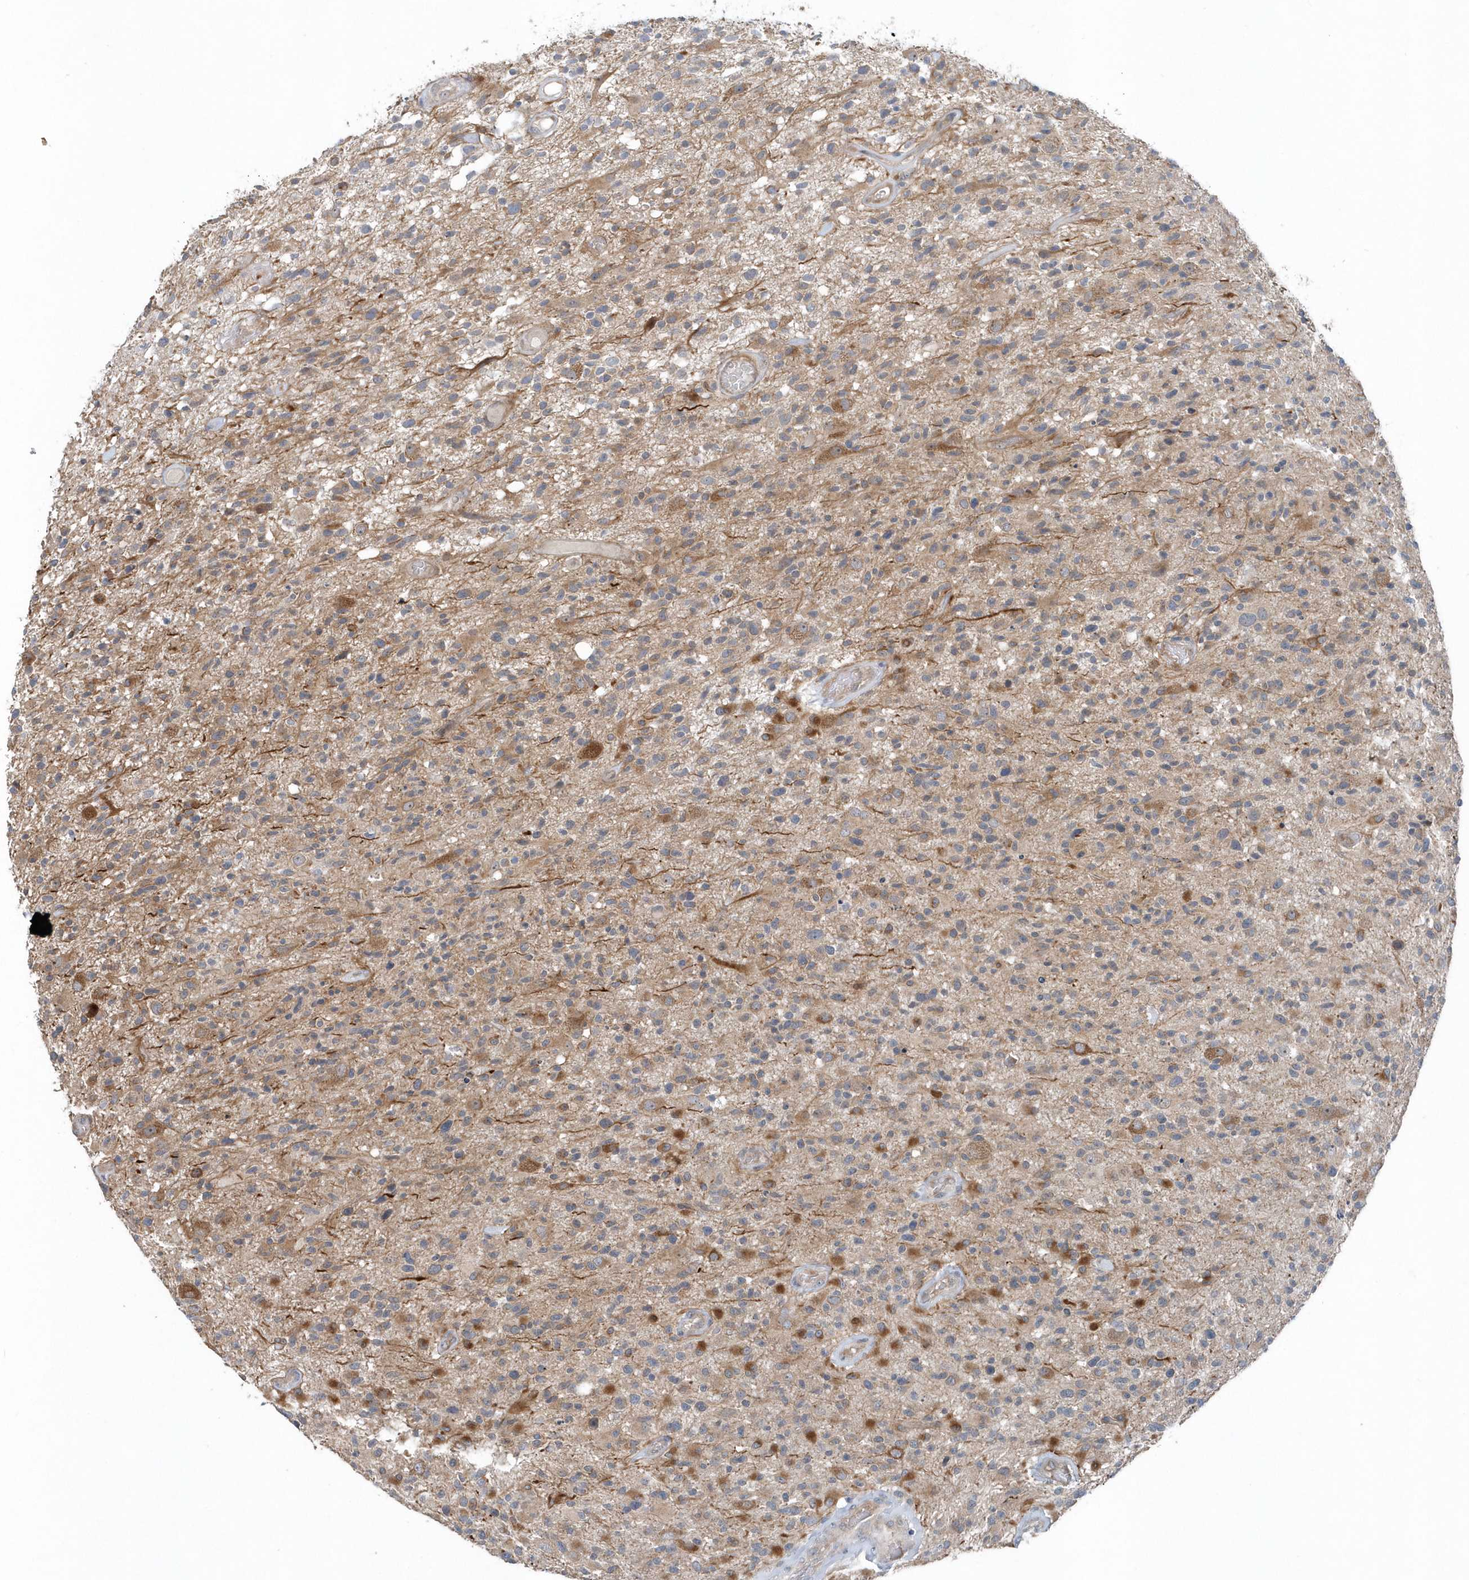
{"staining": {"intensity": "moderate", "quantity": "<25%", "location": "cytoplasmic/membranous"}, "tissue": "glioma", "cell_type": "Tumor cells", "image_type": "cancer", "snomed": [{"axis": "morphology", "description": "Glioma, malignant, High grade"}, {"axis": "morphology", "description": "Glioblastoma, NOS"}, {"axis": "topography", "description": "Brain"}], "caption": "The immunohistochemical stain labels moderate cytoplasmic/membranous staining in tumor cells of glioma tissue.", "gene": "MCC", "patient": {"sex": "male", "age": 60}}